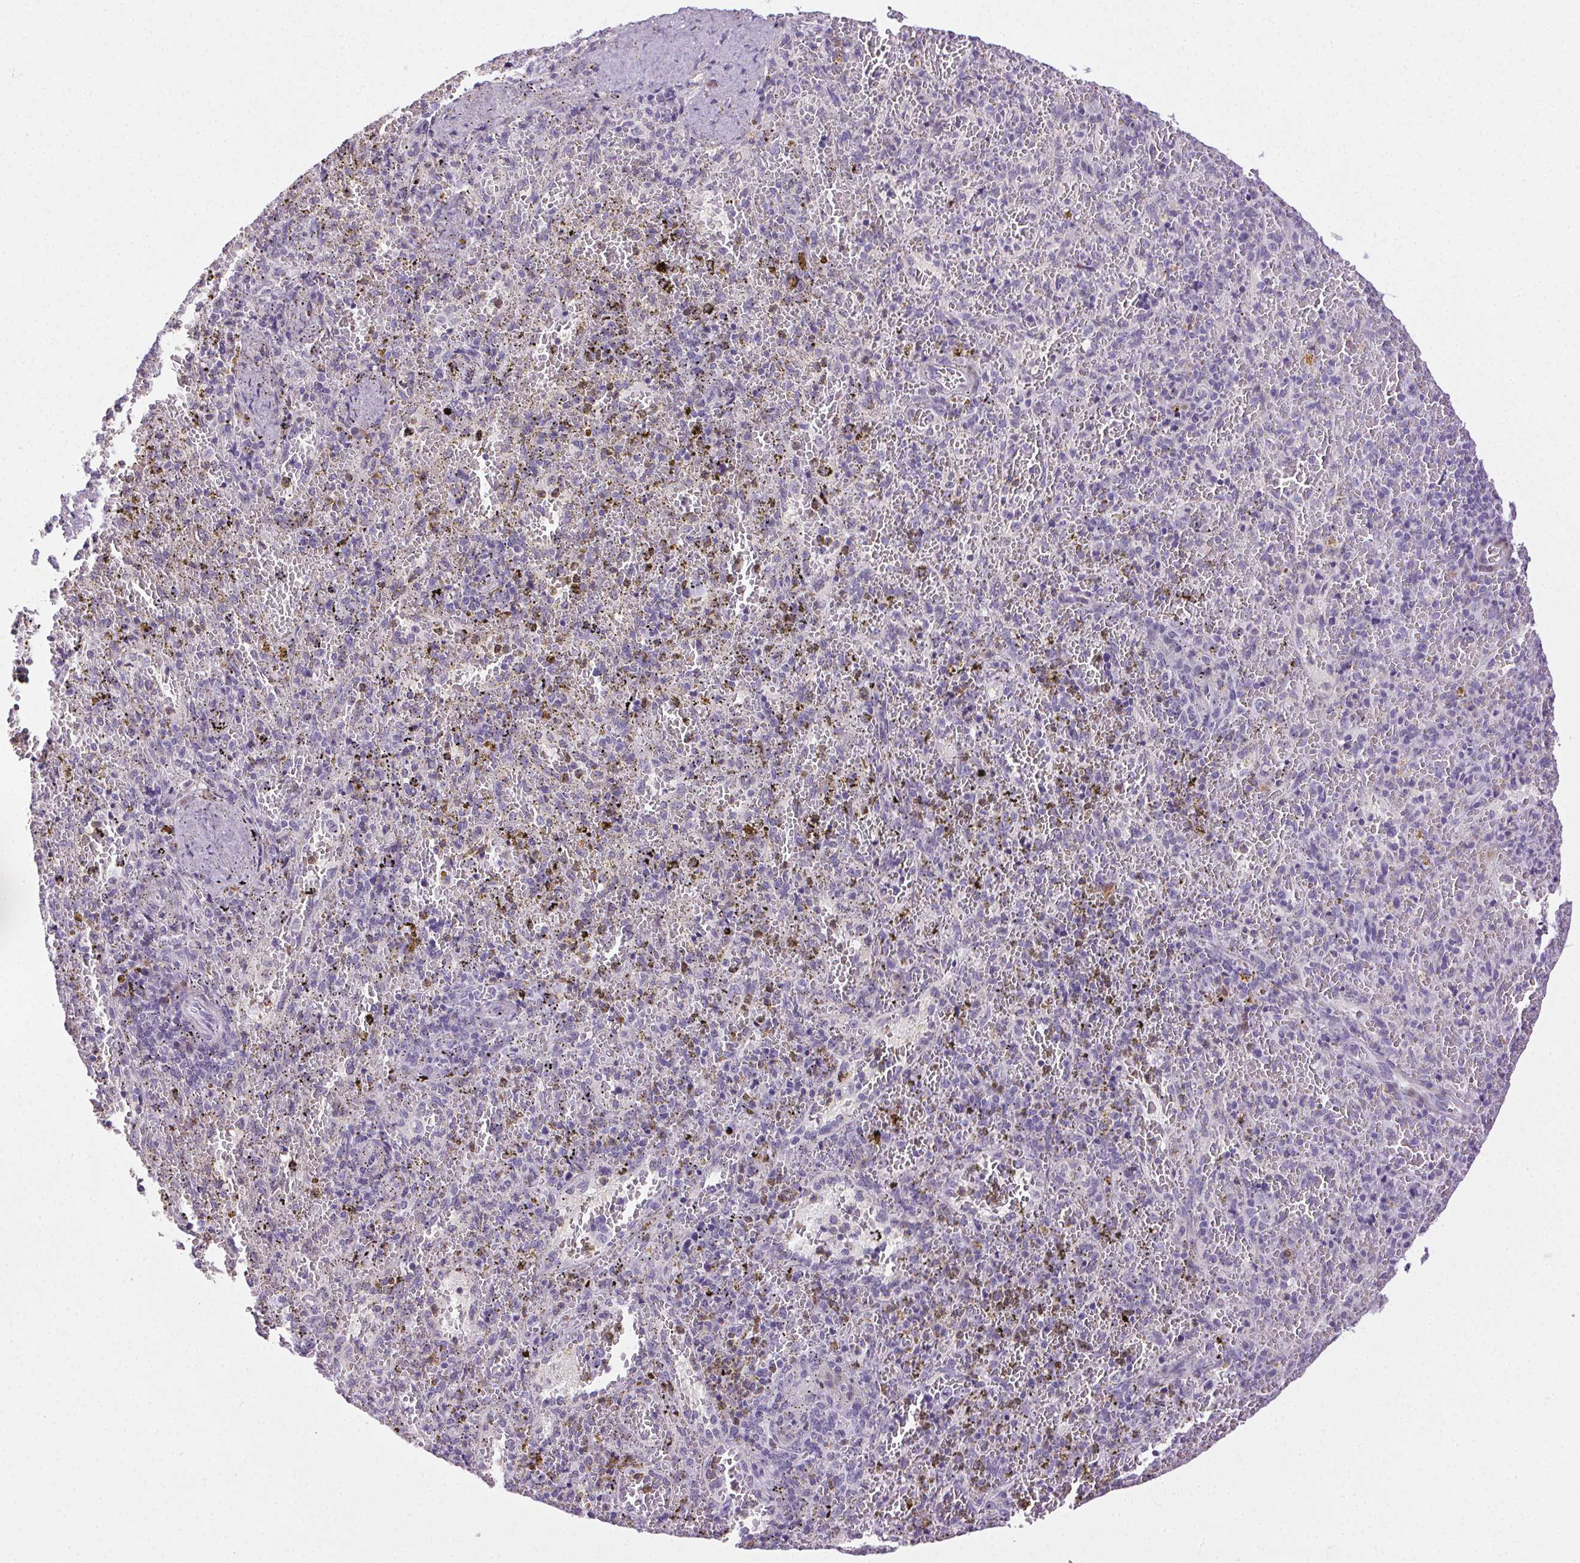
{"staining": {"intensity": "negative", "quantity": "none", "location": "none"}, "tissue": "spleen", "cell_type": "Cells in red pulp", "image_type": "normal", "snomed": [{"axis": "morphology", "description": "Normal tissue, NOS"}, {"axis": "topography", "description": "Spleen"}], "caption": "This is an IHC micrograph of normal spleen. There is no staining in cells in red pulp.", "gene": "CADPS", "patient": {"sex": "female", "age": 50}}